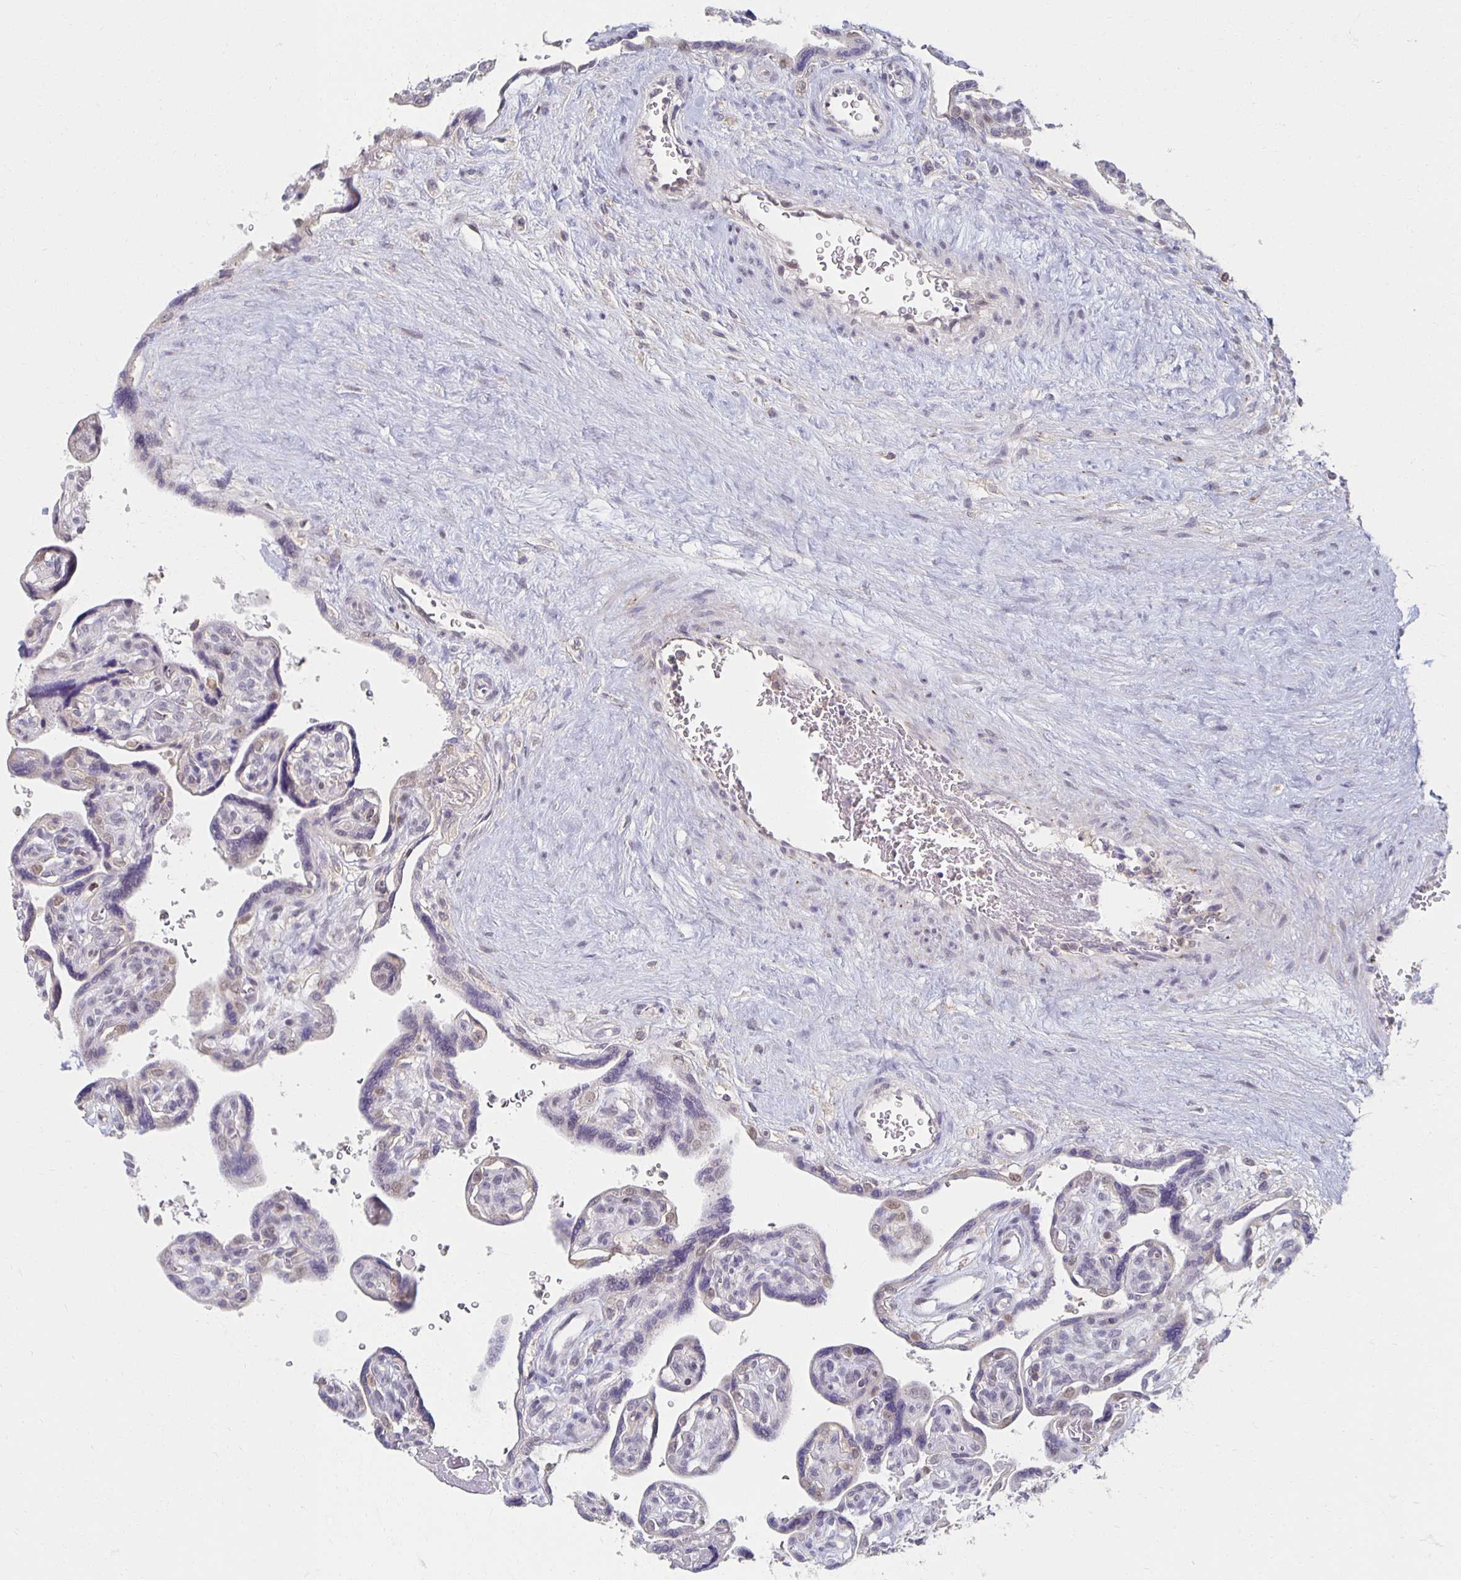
{"staining": {"intensity": "negative", "quantity": "none", "location": "none"}, "tissue": "placenta", "cell_type": "Decidual cells", "image_type": "normal", "snomed": [{"axis": "morphology", "description": "Normal tissue, NOS"}, {"axis": "topography", "description": "Placenta"}], "caption": "Human placenta stained for a protein using immunohistochemistry (IHC) demonstrates no positivity in decidual cells.", "gene": "ZNF692", "patient": {"sex": "female", "age": 39}}